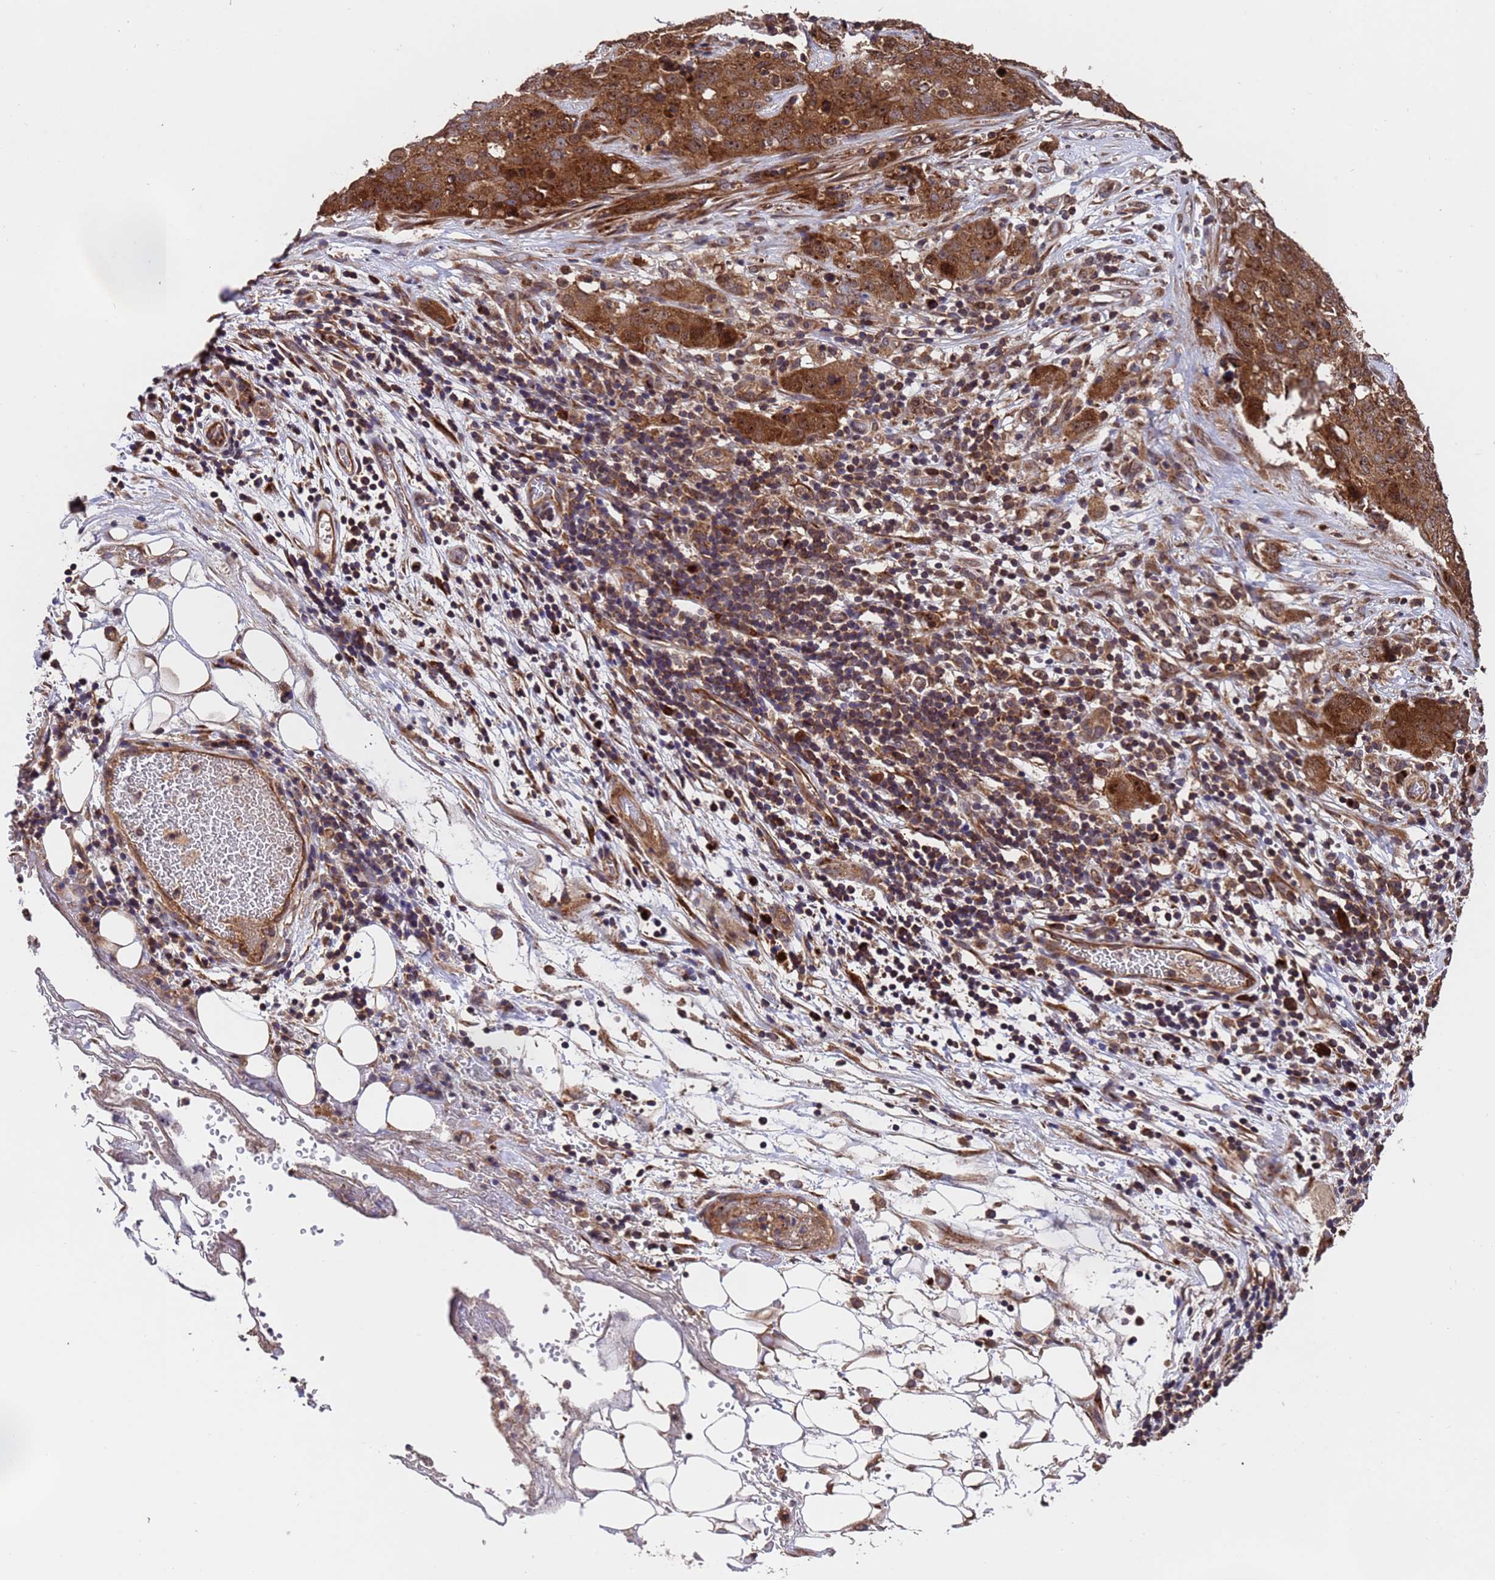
{"staining": {"intensity": "strong", "quantity": ">75%", "location": "cytoplasmic/membranous"}, "tissue": "stomach cancer", "cell_type": "Tumor cells", "image_type": "cancer", "snomed": [{"axis": "morphology", "description": "Normal tissue, NOS"}, {"axis": "morphology", "description": "Adenocarcinoma, NOS"}, {"axis": "topography", "description": "Lymph node"}, {"axis": "topography", "description": "Stomach"}], "caption": "The photomicrograph exhibits staining of adenocarcinoma (stomach), revealing strong cytoplasmic/membranous protein staining (brown color) within tumor cells.", "gene": "TSR3", "patient": {"sex": "male", "age": 48}}